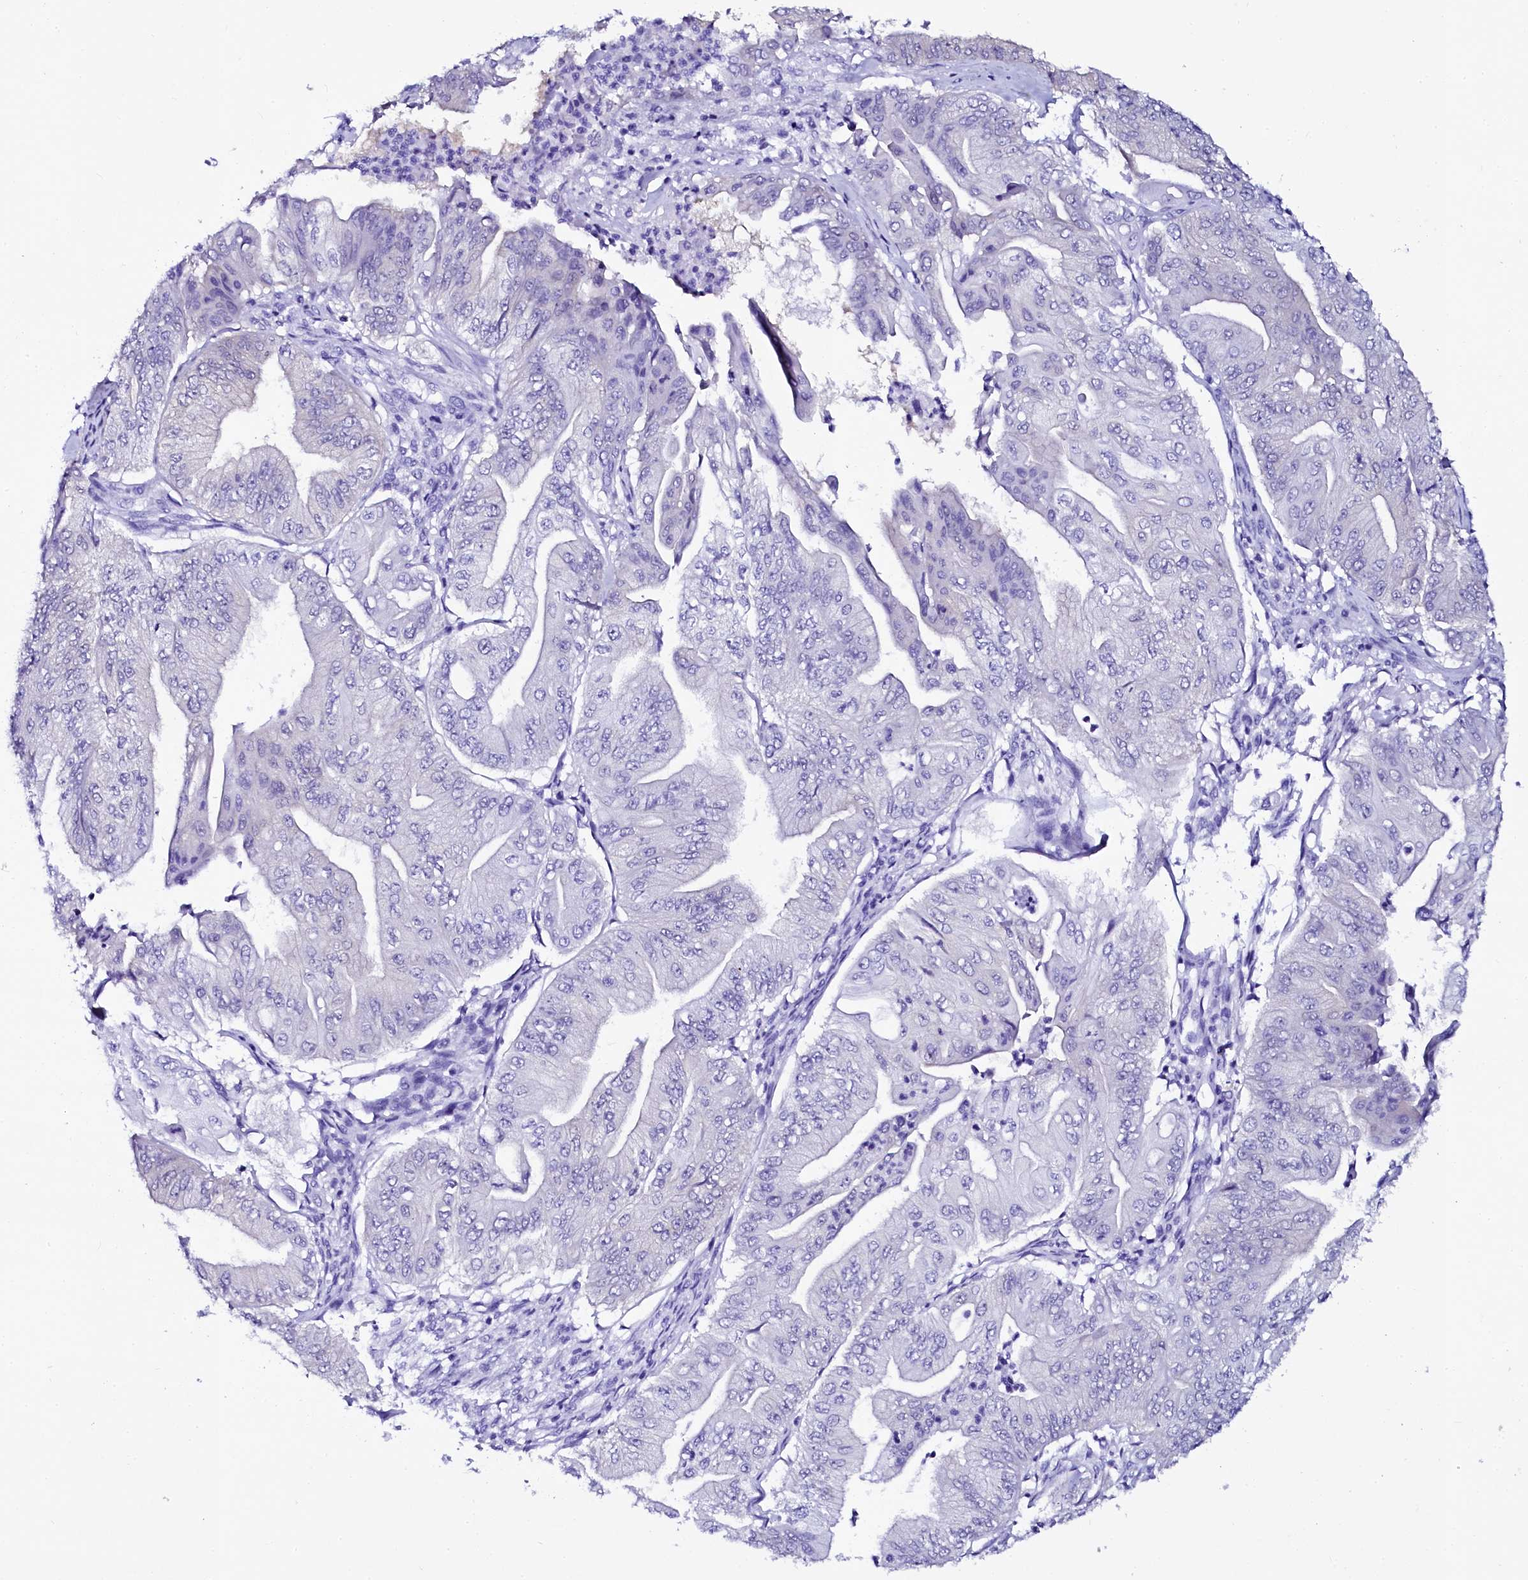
{"staining": {"intensity": "negative", "quantity": "none", "location": "none"}, "tissue": "pancreatic cancer", "cell_type": "Tumor cells", "image_type": "cancer", "snomed": [{"axis": "morphology", "description": "Adenocarcinoma, NOS"}, {"axis": "topography", "description": "Pancreas"}], "caption": "Immunohistochemistry (IHC) photomicrograph of neoplastic tissue: pancreatic cancer (adenocarcinoma) stained with DAB demonstrates no significant protein positivity in tumor cells.", "gene": "SORD", "patient": {"sex": "female", "age": 77}}